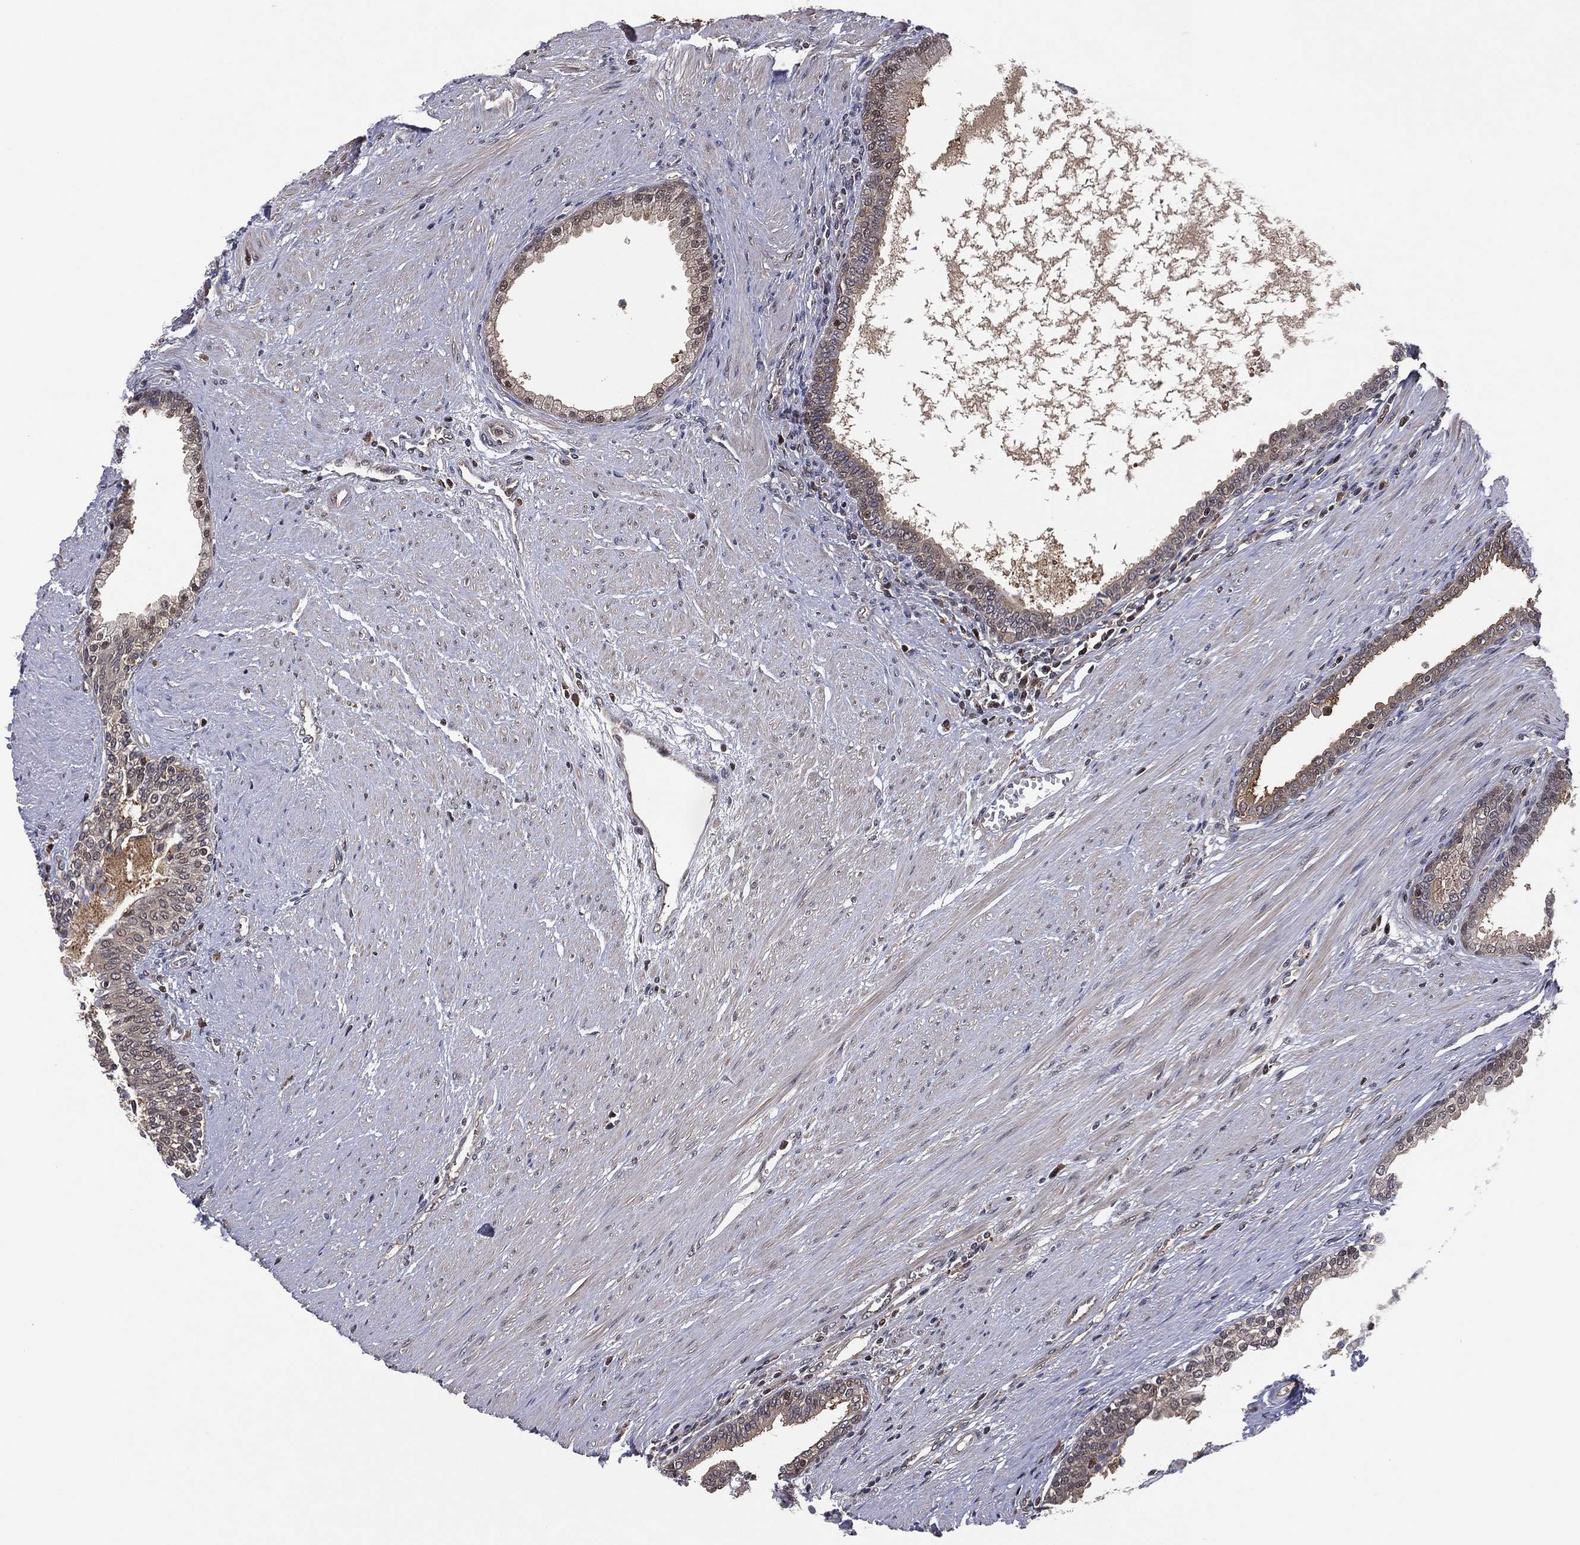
{"staining": {"intensity": "negative", "quantity": "none", "location": "none"}, "tissue": "prostate", "cell_type": "Glandular cells", "image_type": "normal", "snomed": [{"axis": "morphology", "description": "Normal tissue, NOS"}, {"axis": "topography", "description": "Prostate"}], "caption": "High magnification brightfield microscopy of benign prostate stained with DAB (brown) and counterstained with hematoxylin (blue): glandular cells show no significant positivity.", "gene": "ICOSLG", "patient": {"sex": "male", "age": 64}}